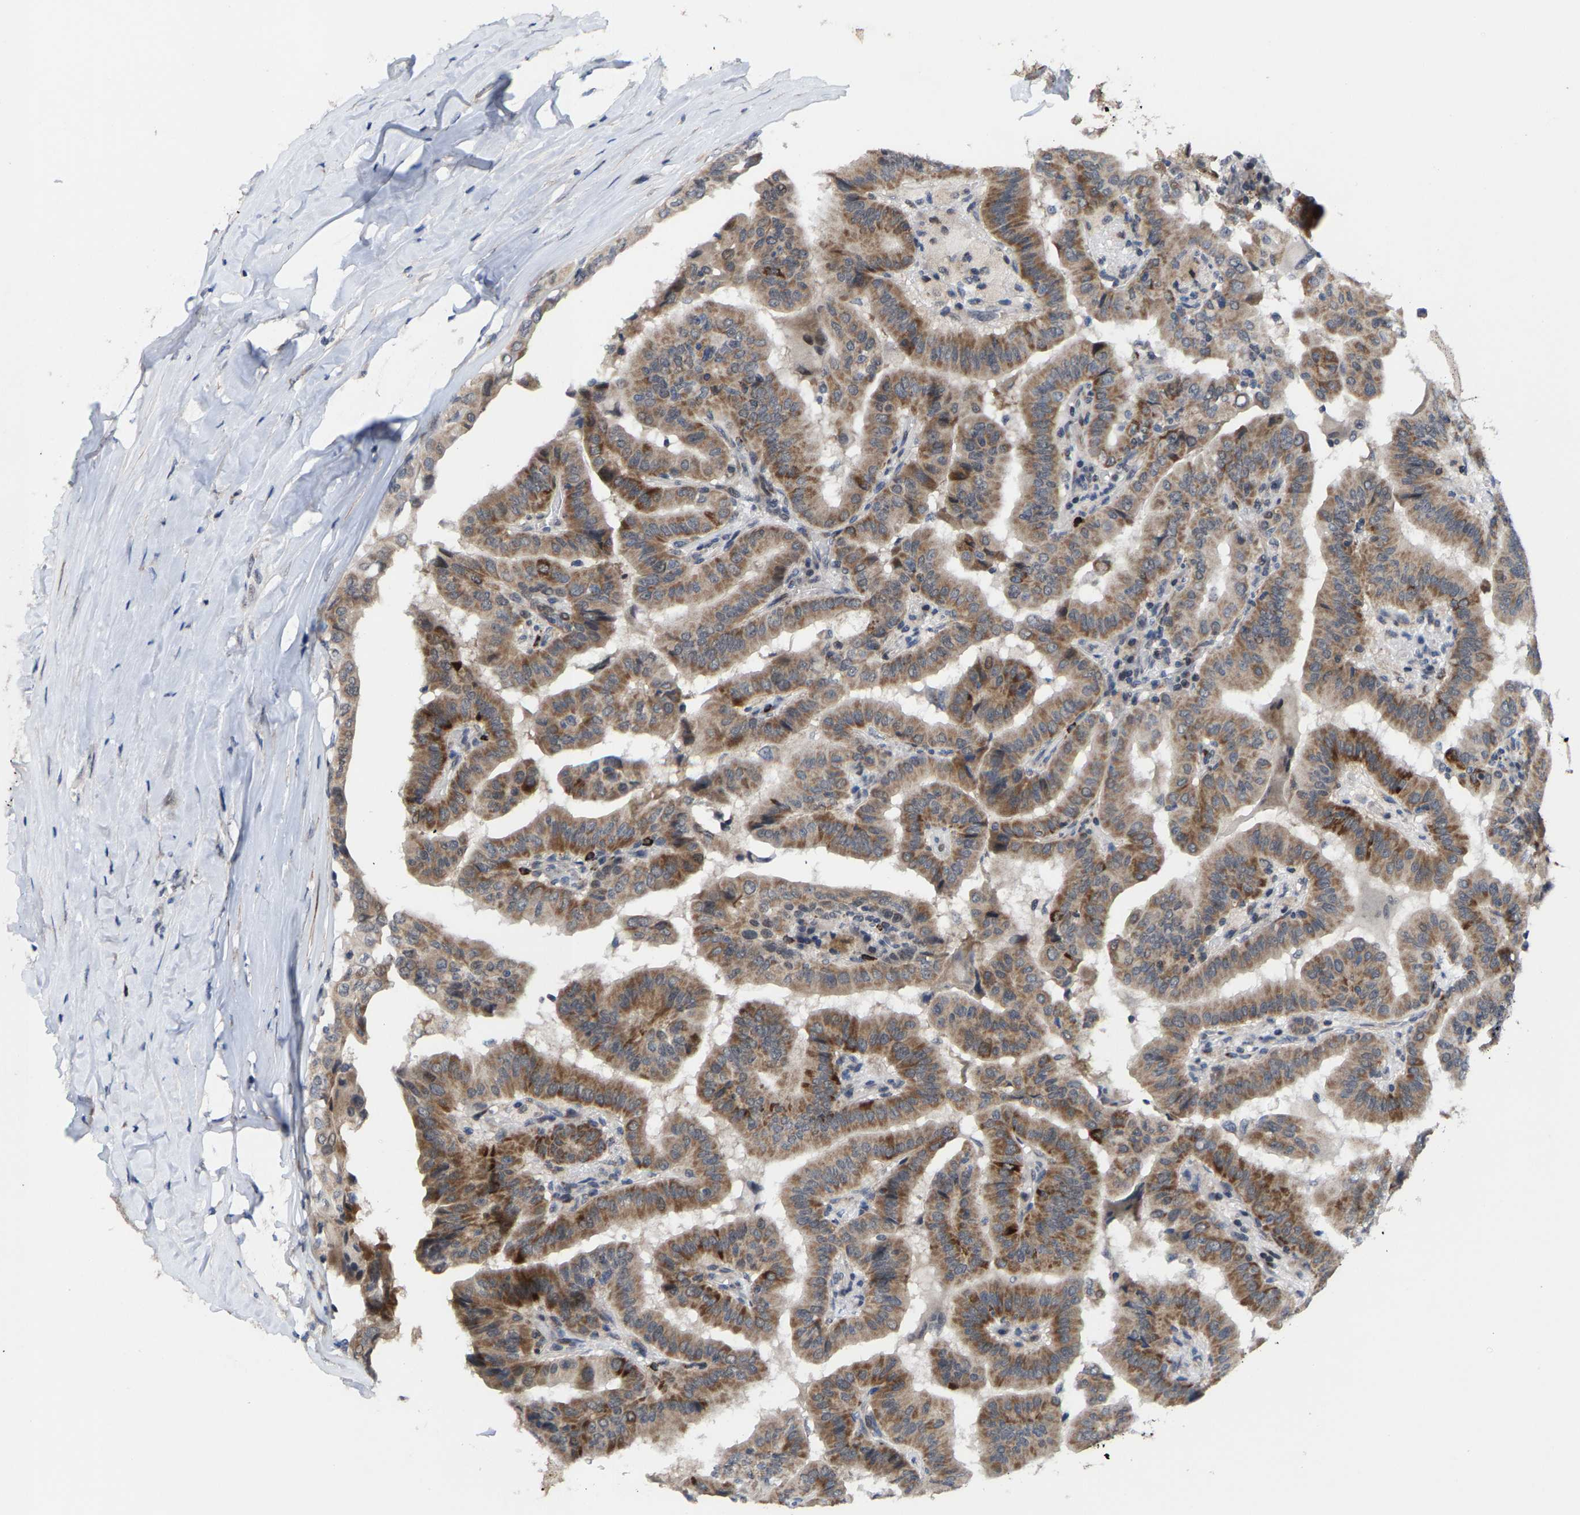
{"staining": {"intensity": "moderate", "quantity": ">75%", "location": "cytoplasmic/membranous"}, "tissue": "thyroid cancer", "cell_type": "Tumor cells", "image_type": "cancer", "snomed": [{"axis": "morphology", "description": "Papillary adenocarcinoma, NOS"}, {"axis": "topography", "description": "Thyroid gland"}], "caption": "This micrograph demonstrates IHC staining of human thyroid papillary adenocarcinoma, with medium moderate cytoplasmic/membranous positivity in about >75% of tumor cells.", "gene": "TDRKH", "patient": {"sex": "male", "age": 33}}